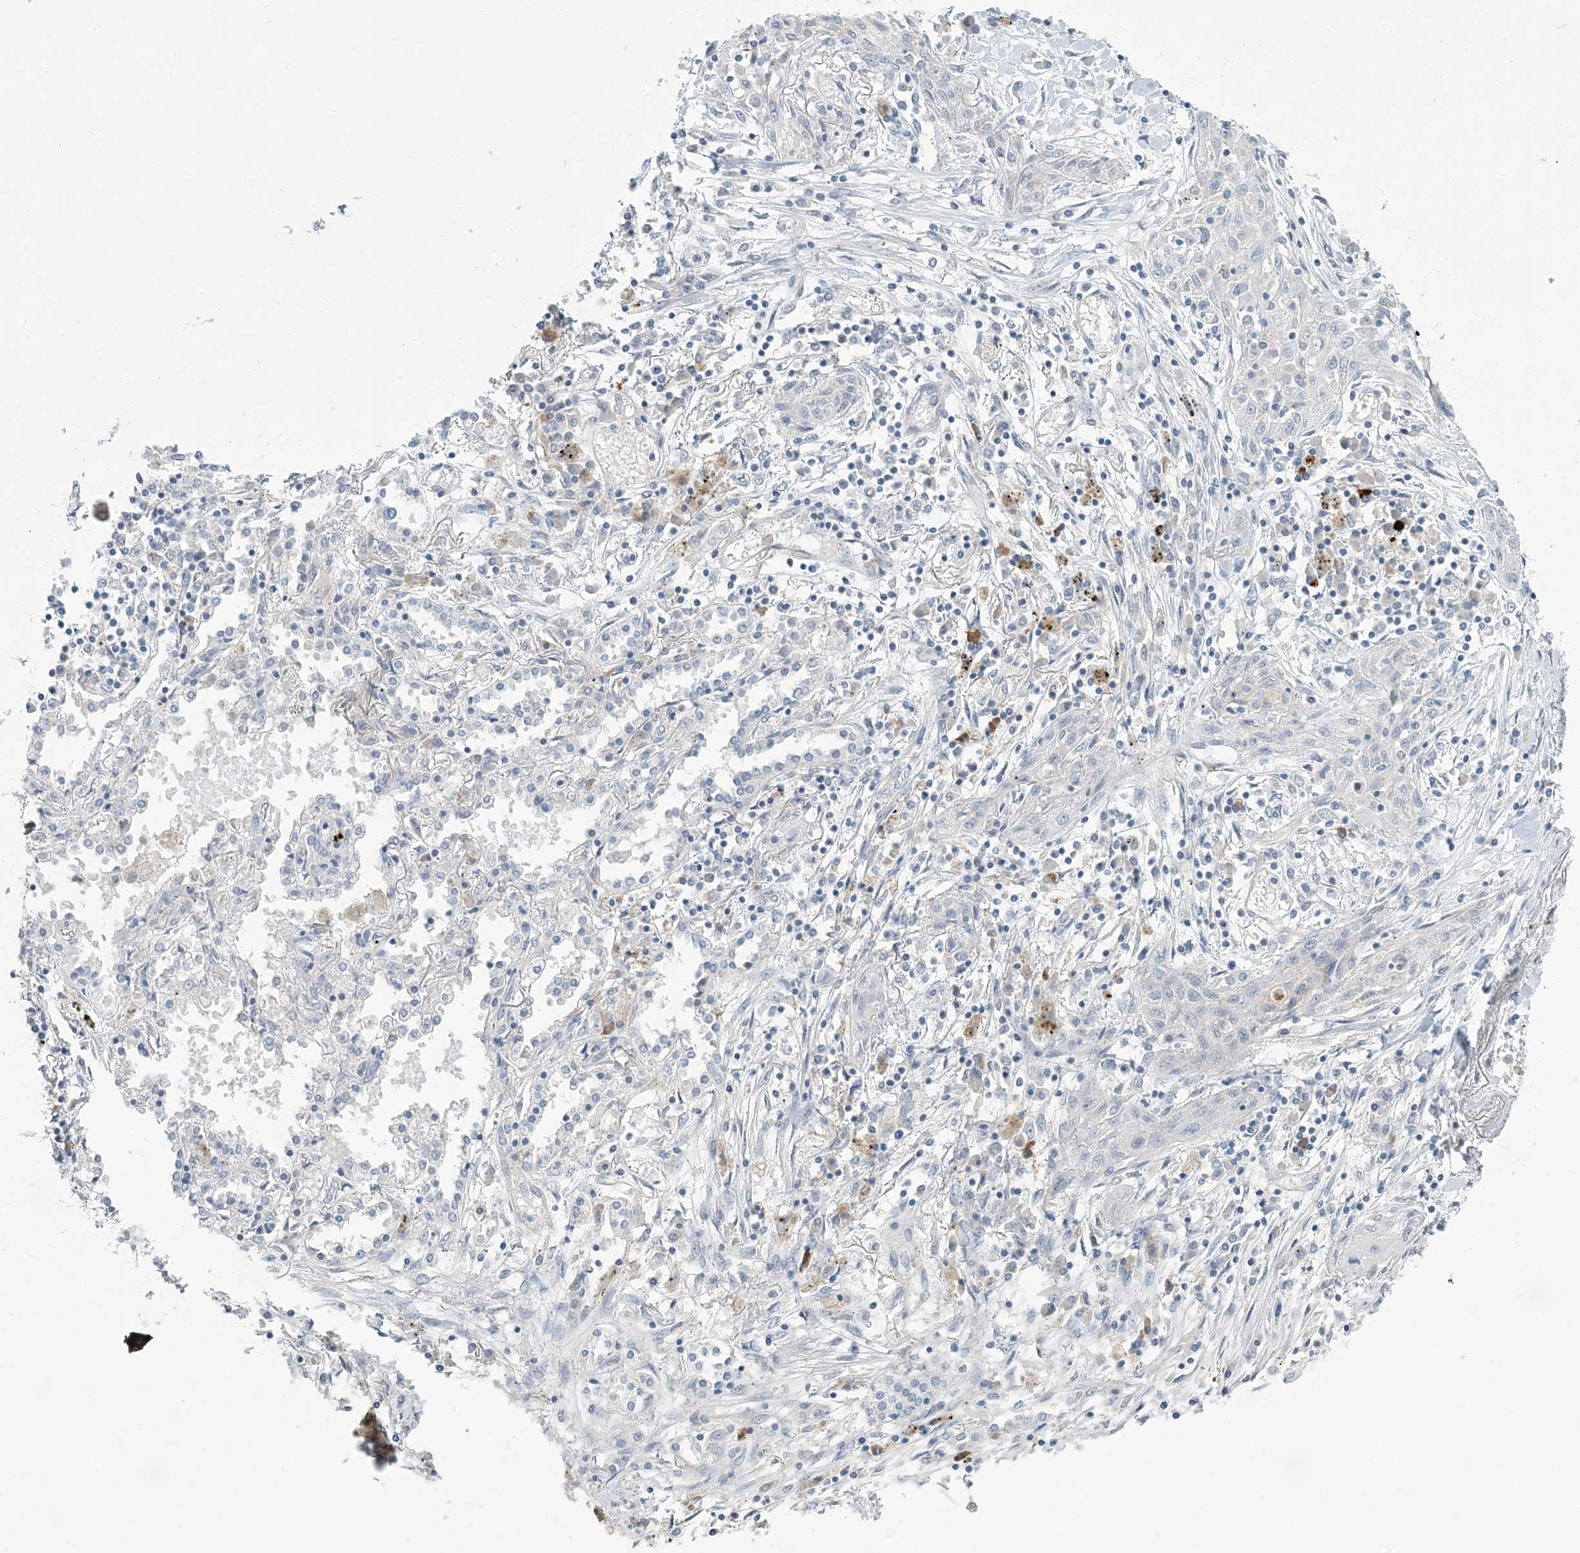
{"staining": {"intensity": "negative", "quantity": "none", "location": "none"}, "tissue": "lung cancer", "cell_type": "Tumor cells", "image_type": "cancer", "snomed": [{"axis": "morphology", "description": "Squamous cell carcinoma, NOS"}, {"axis": "topography", "description": "Lung"}], "caption": "A photomicrograph of squamous cell carcinoma (lung) stained for a protein exhibits no brown staining in tumor cells. The staining was performed using DAB to visualize the protein expression in brown, while the nuclei were stained in blue with hematoxylin (Magnification: 20x).", "gene": "EPHA4", "patient": {"sex": "female", "age": 47}}